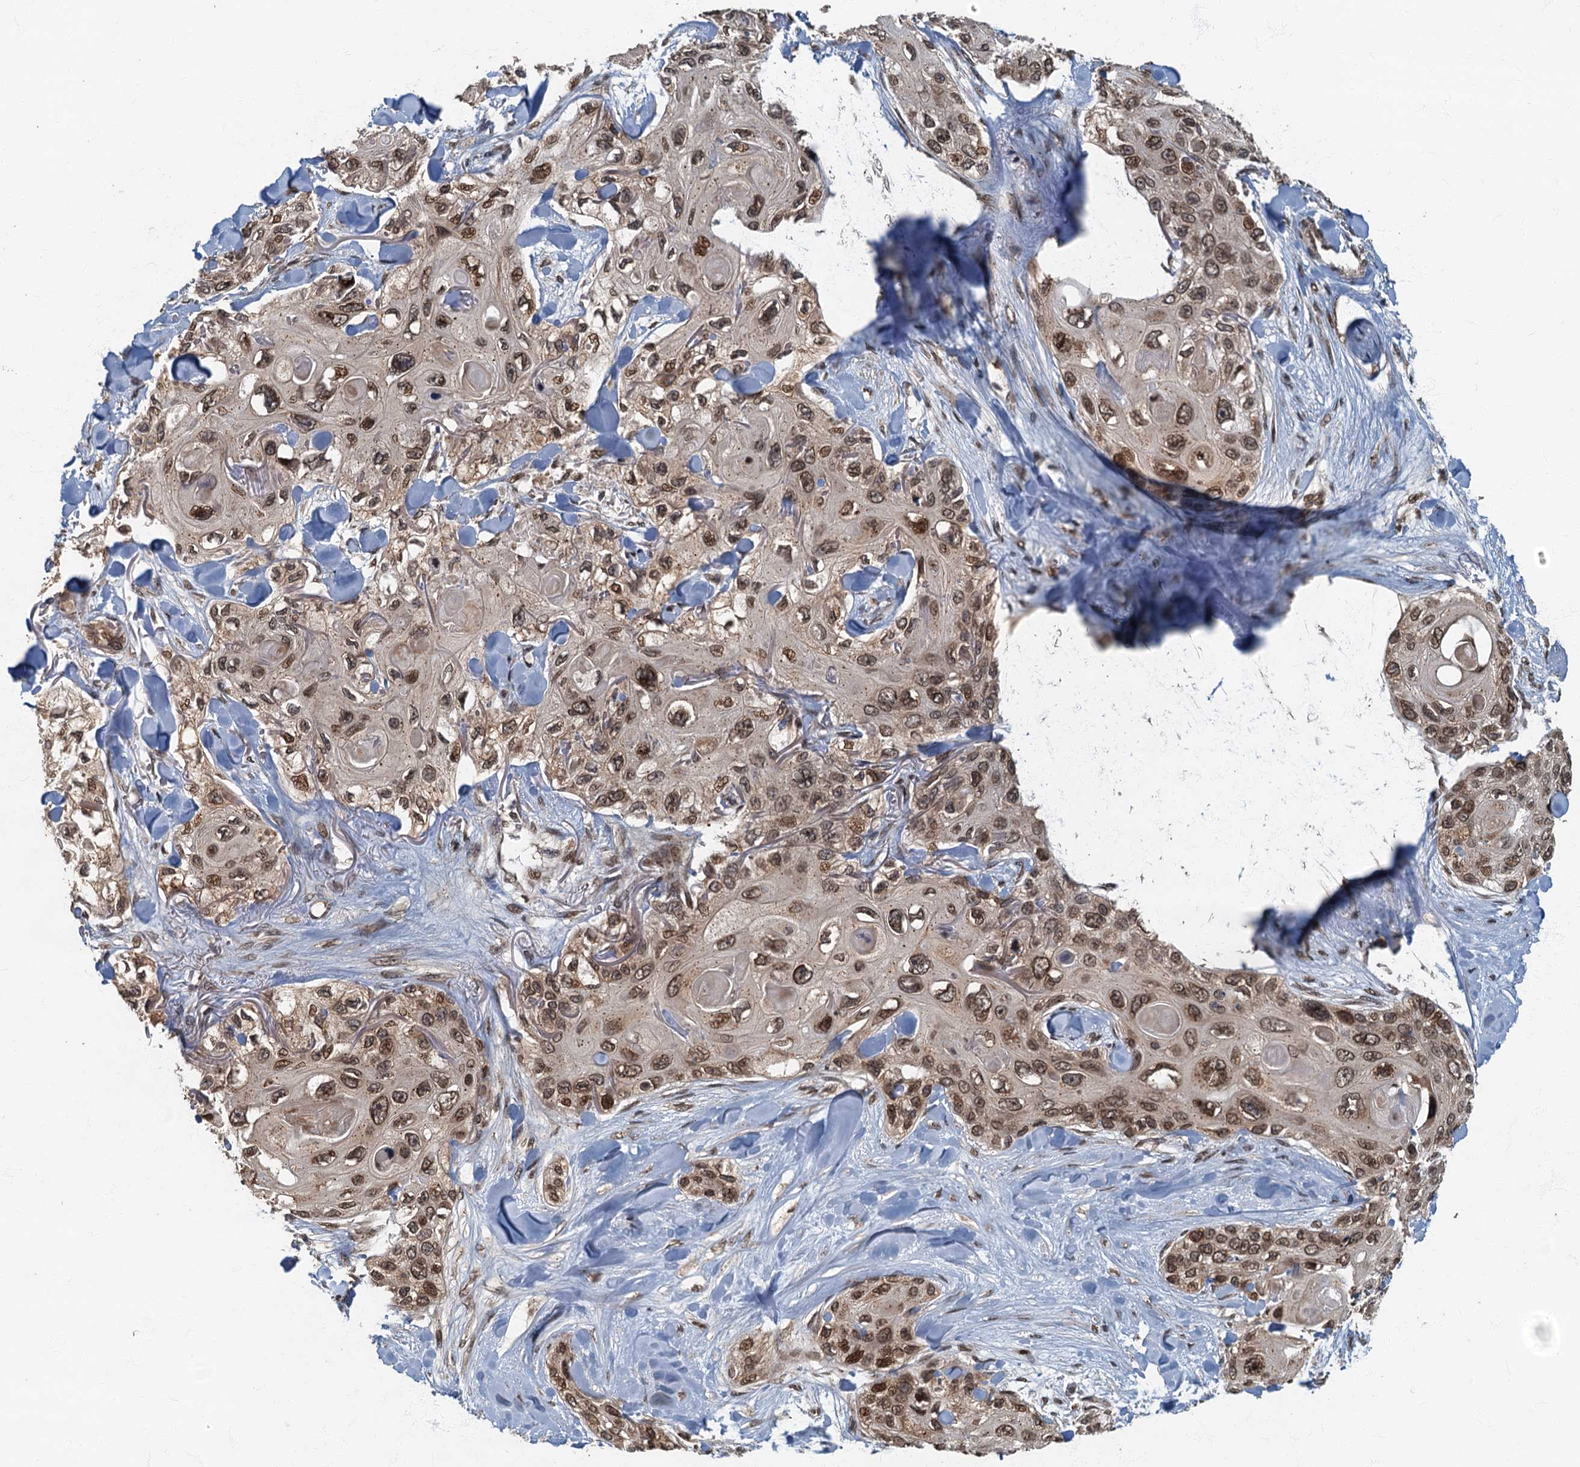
{"staining": {"intensity": "moderate", "quantity": ">75%", "location": "nuclear"}, "tissue": "skin cancer", "cell_type": "Tumor cells", "image_type": "cancer", "snomed": [{"axis": "morphology", "description": "Normal tissue, NOS"}, {"axis": "morphology", "description": "Squamous cell carcinoma, NOS"}, {"axis": "topography", "description": "Skin"}], "caption": "A micrograph of human skin cancer stained for a protein demonstrates moderate nuclear brown staining in tumor cells.", "gene": "CKAP2L", "patient": {"sex": "male", "age": 72}}